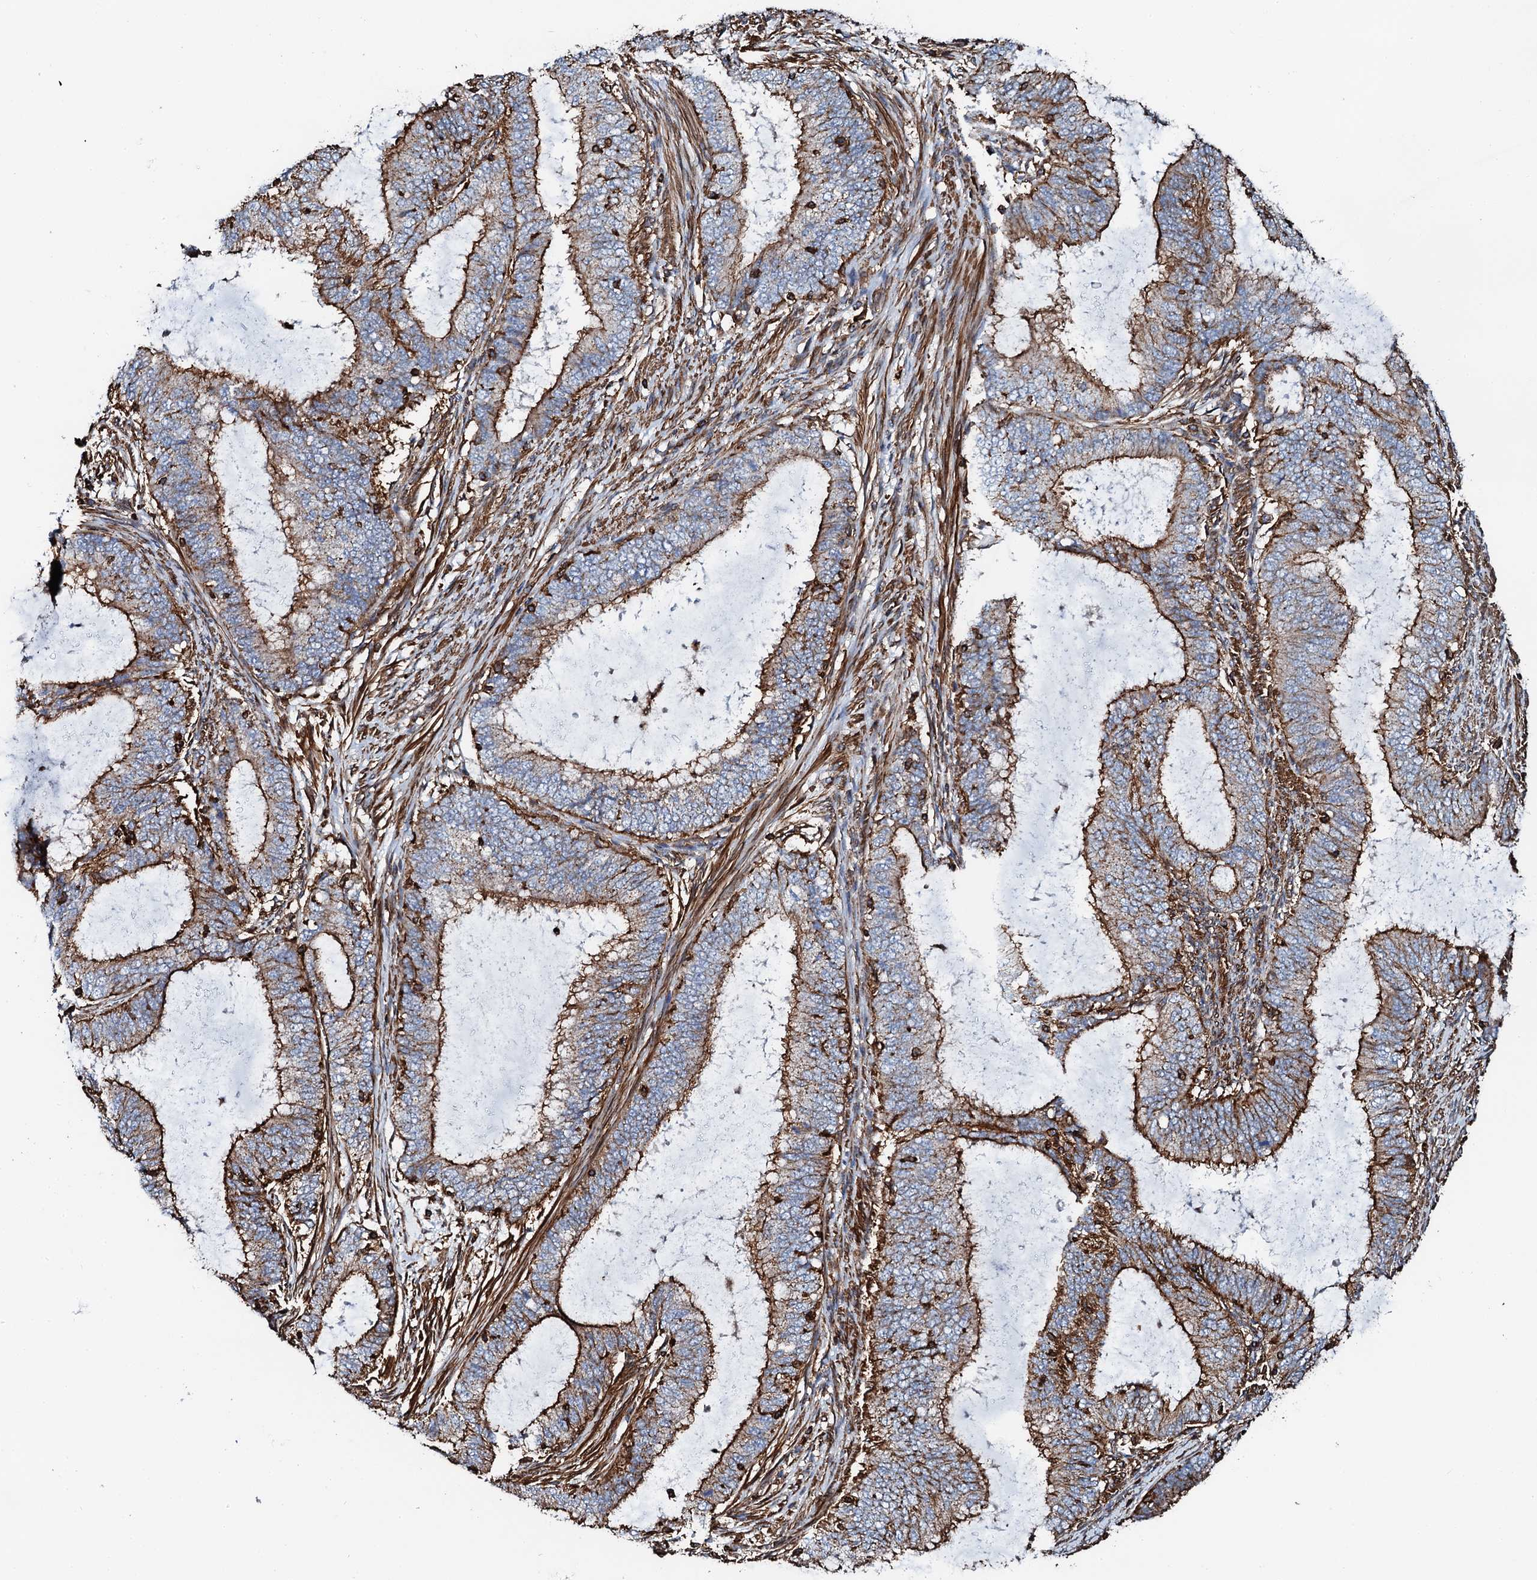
{"staining": {"intensity": "strong", "quantity": ">75%", "location": "cytoplasmic/membranous"}, "tissue": "endometrial cancer", "cell_type": "Tumor cells", "image_type": "cancer", "snomed": [{"axis": "morphology", "description": "Adenocarcinoma, NOS"}, {"axis": "topography", "description": "Endometrium"}], "caption": "Brown immunohistochemical staining in adenocarcinoma (endometrial) displays strong cytoplasmic/membranous staining in about >75% of tumor cells.", "gene": "INTS10", "patient": {"sex": "female", "age": 51}}